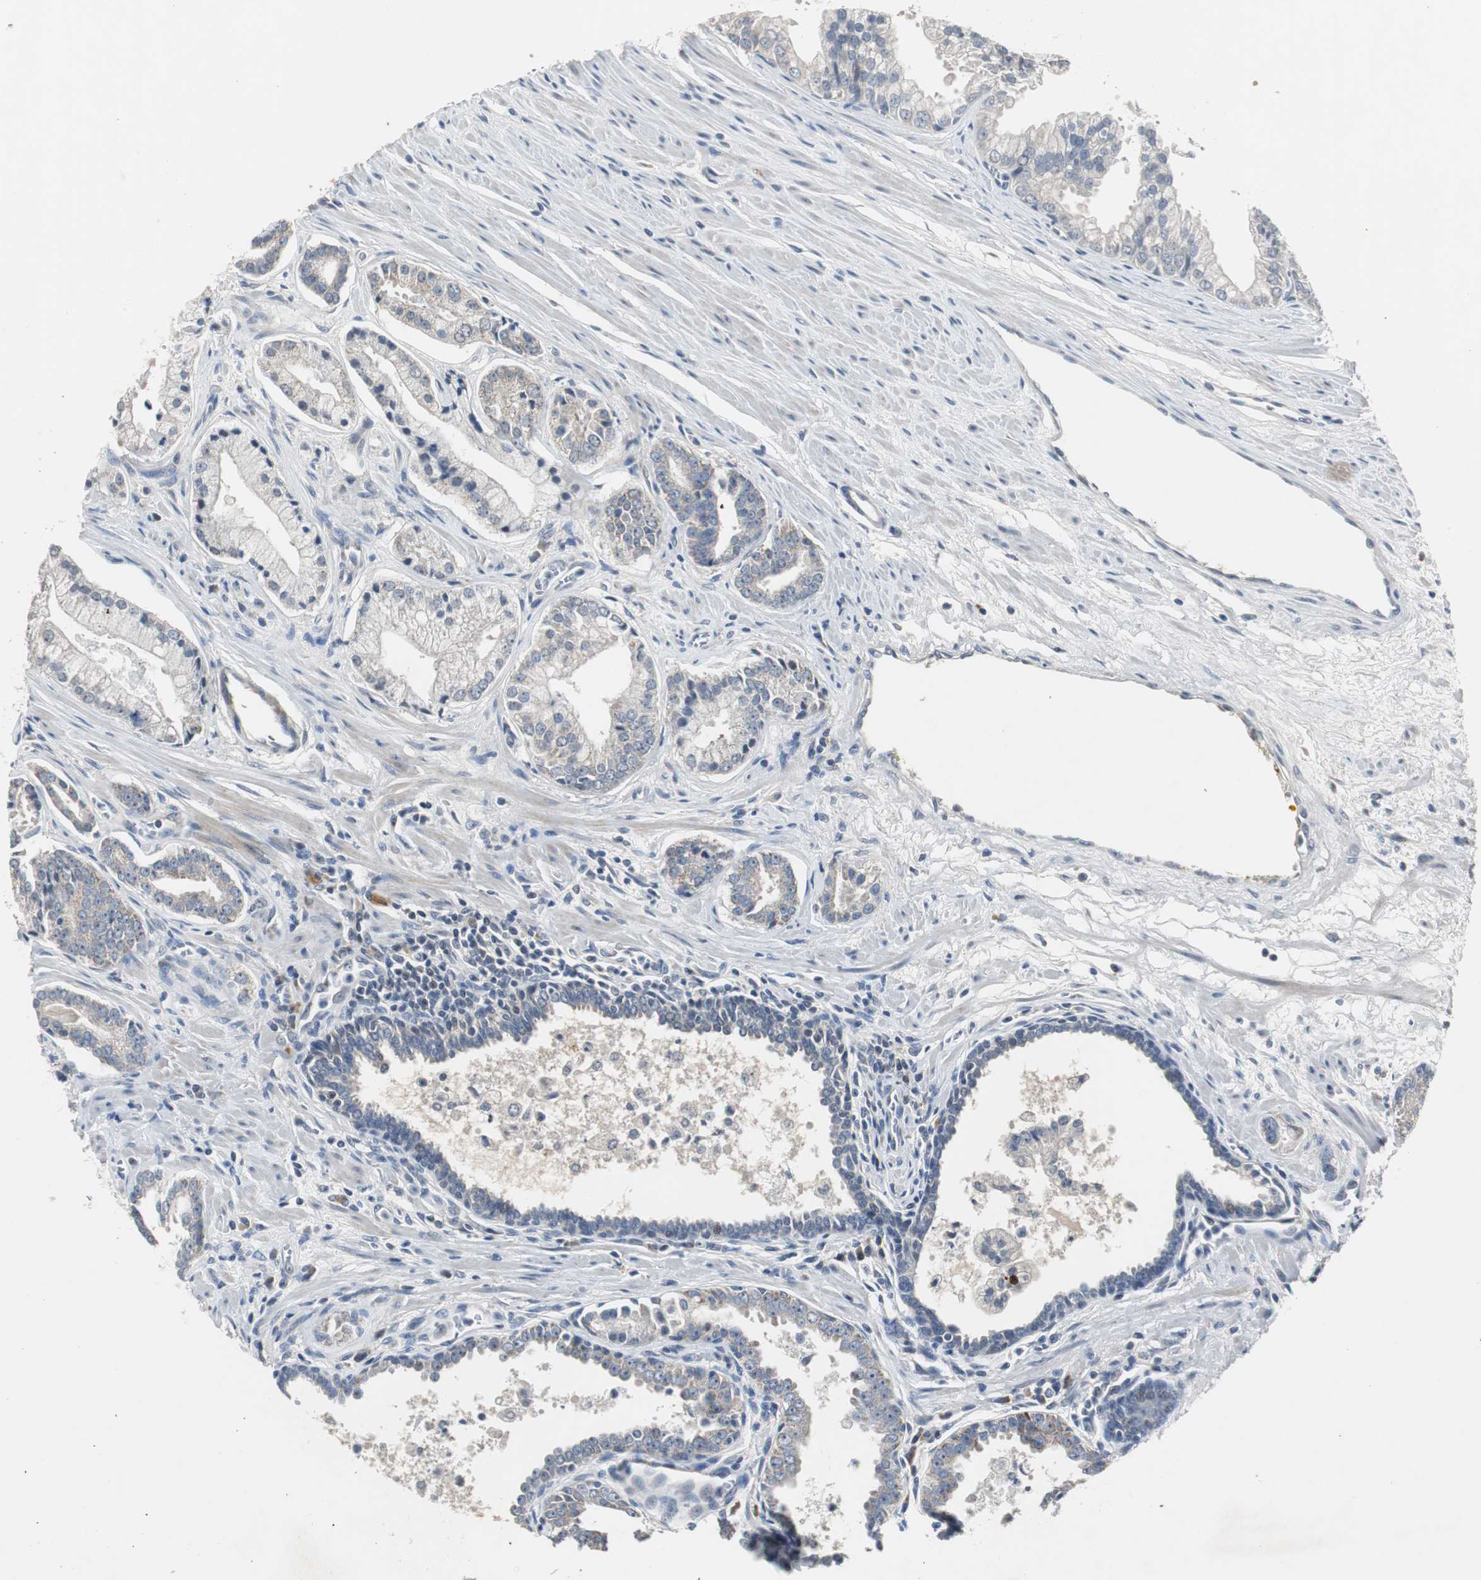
{"staining": {"intensity": "negative", "quantity": "none", "location": "none"}, "tissue": "prostate cancer", "cell_type": "Tumor cells", "image_type": "cancer", "snomed": [{"axis": "morphology", "description": "Adenocarcinoma, High grade"}, {"axis": "topography", "description": "Prostate"}], "caption": "This is a micrograph of IHC staining of prostate cancer (adenocarcinoma (high-grade)), which shows no staining in tumor cells.", "gene": "MYT1", "patient": {"sex": "male", "age": 67}}